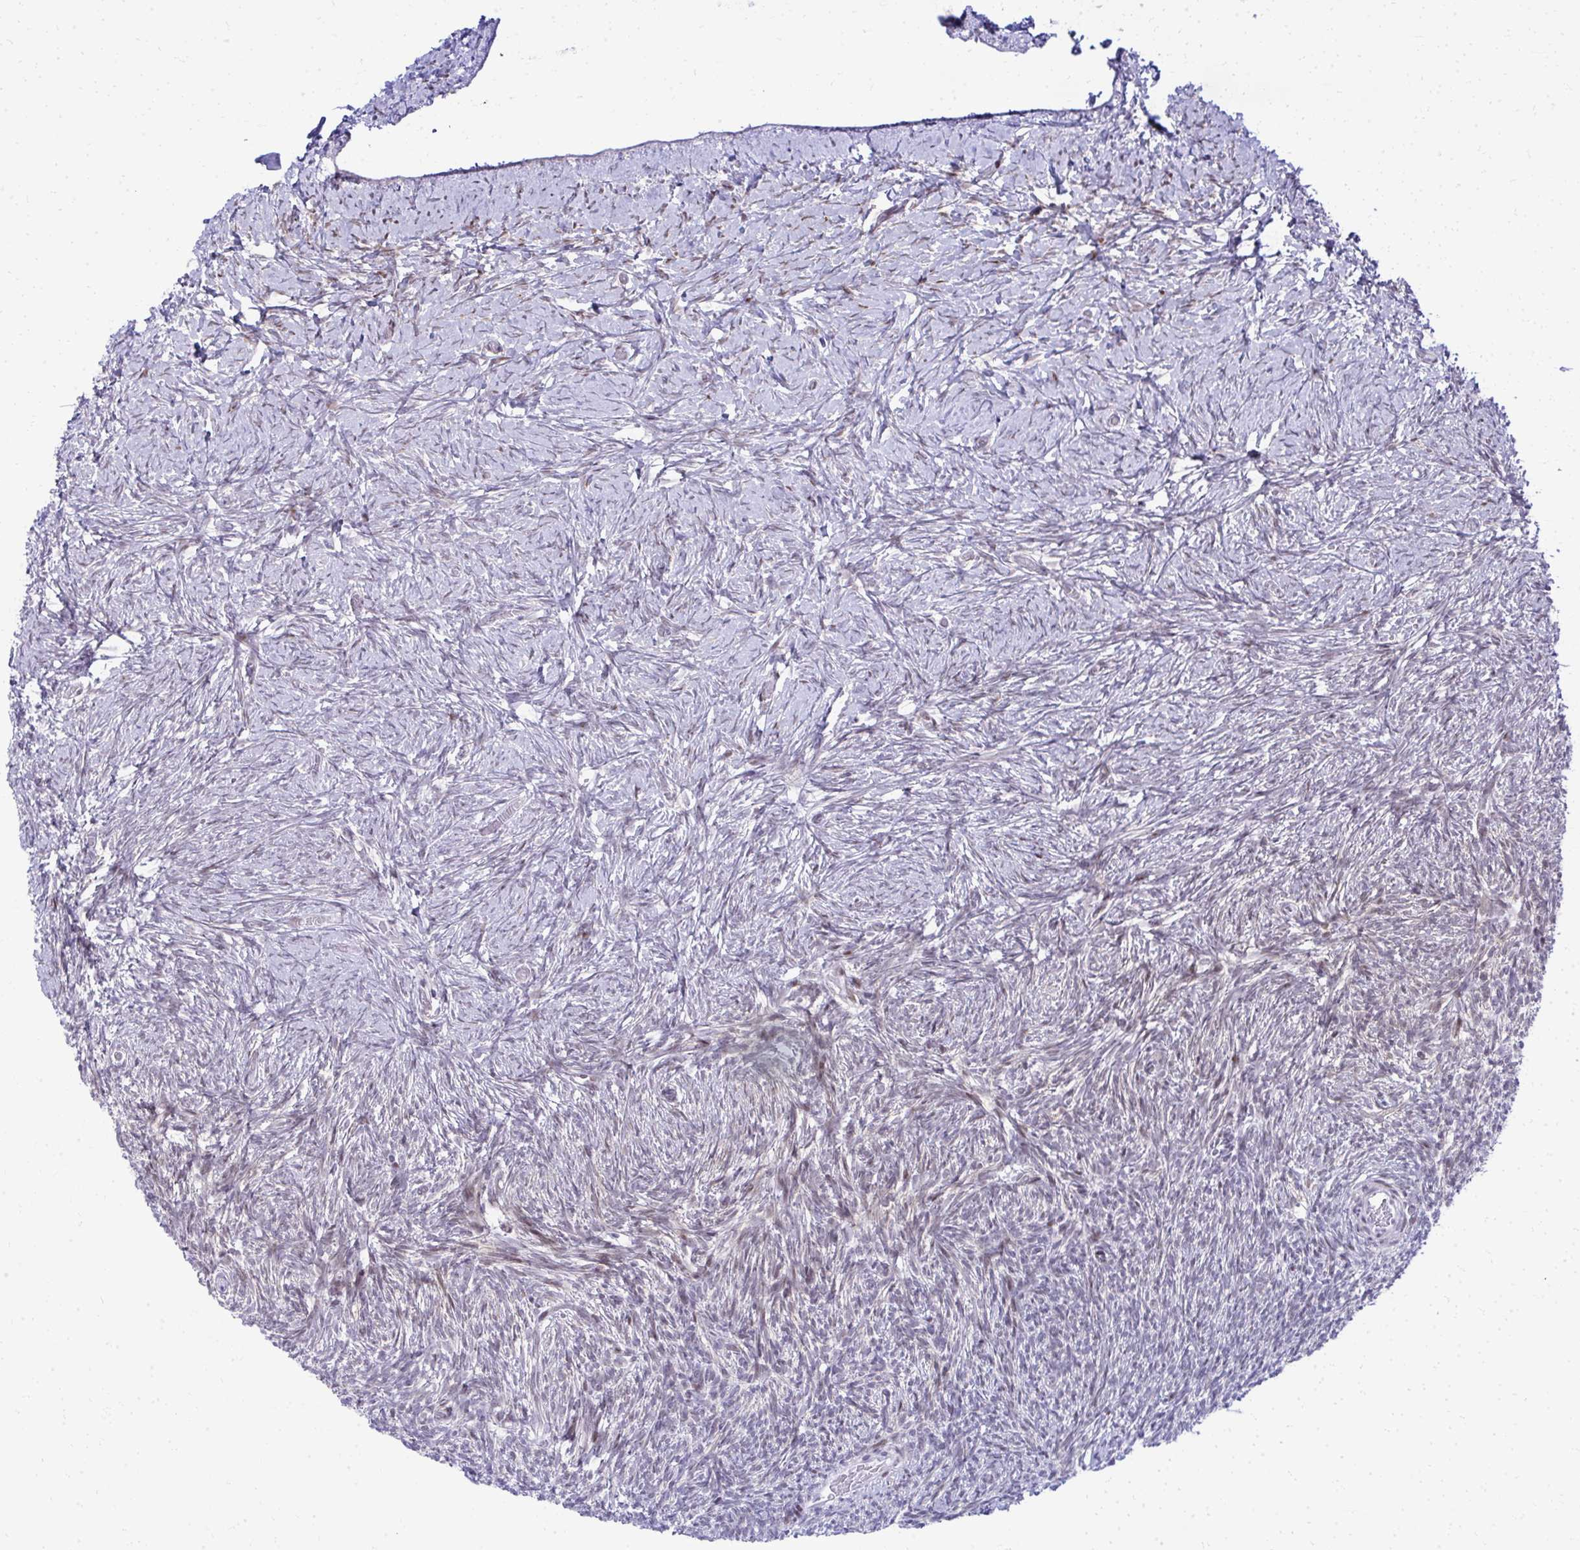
{"staining": {"intensity": "negative", "quantity": "none", "location": "none"}, "tissue": "ovary", "cell_type": "Follicle cells", "image_type": "normal", "snomed": [{"axis": "morphology", "description": "Normal tissue, NOS"}, {"axis": "topography", "description": "Ovary"}], "caption": "There is no significant positivity in follicle cells of ovary. (DAB immunohistochemistry (IHC) visualized using brightfield microscopy, high magnification).", "gene": "GLDN", "patient": {"sex": "female", "age": 39}}